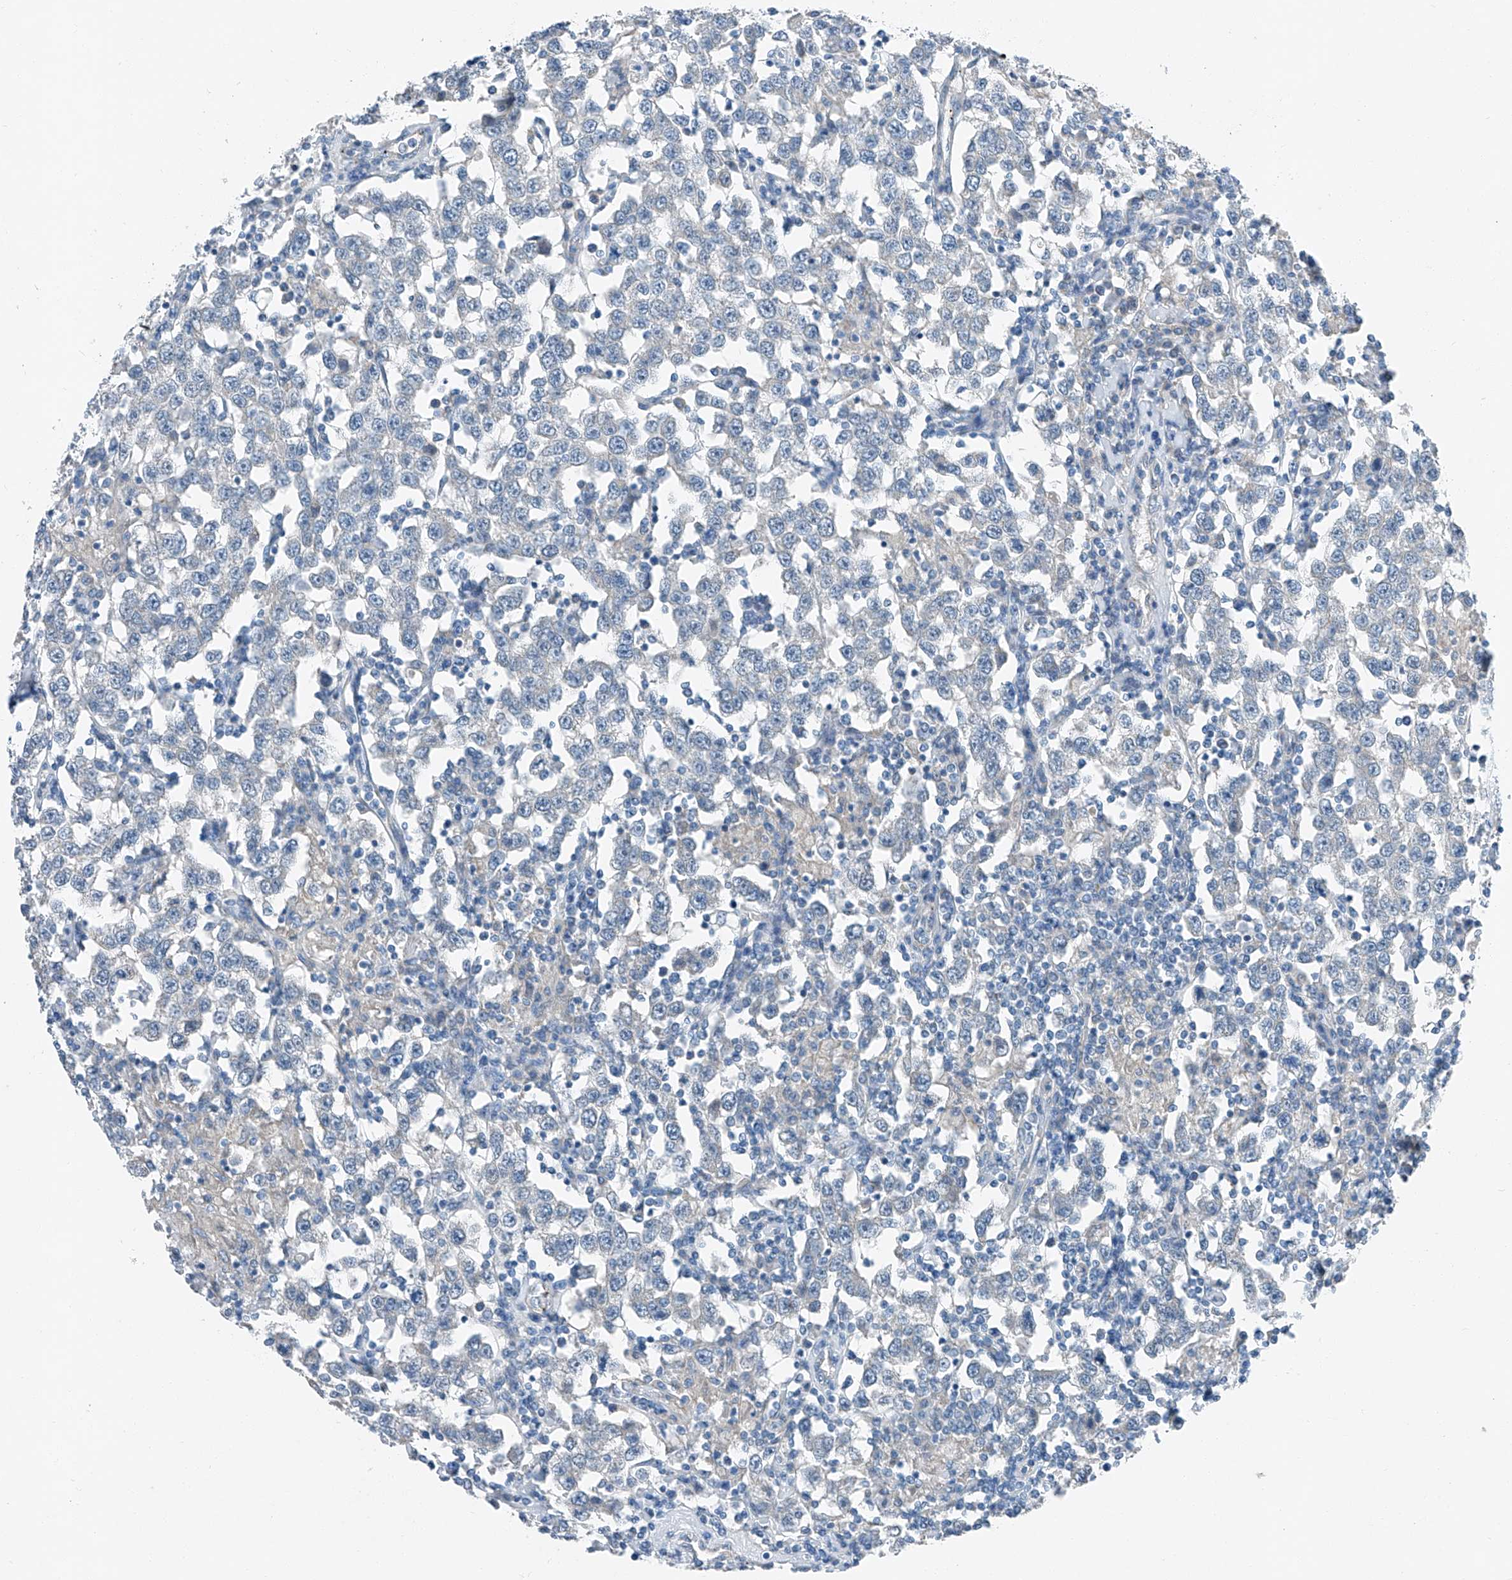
{"staining": {"intensity": "negative", "quantity": "none", "location": "none"}, "tissue": "testis cancer", "cell_type": "Tumor cells", "image_type": "cancer", "snomed": [{"axis": "morphology", "description": "Seminoma, NOS"}, {"axis": "topography", "description": "Testis"}], "caption": "This is a photomicrograph of immunohistochemistry (IHC) staining of testis cancer (seminoma), which shows no positivity in tumor cells.", "gene": "MDGA1", "patient": {"sex": "male", "age": 41}}